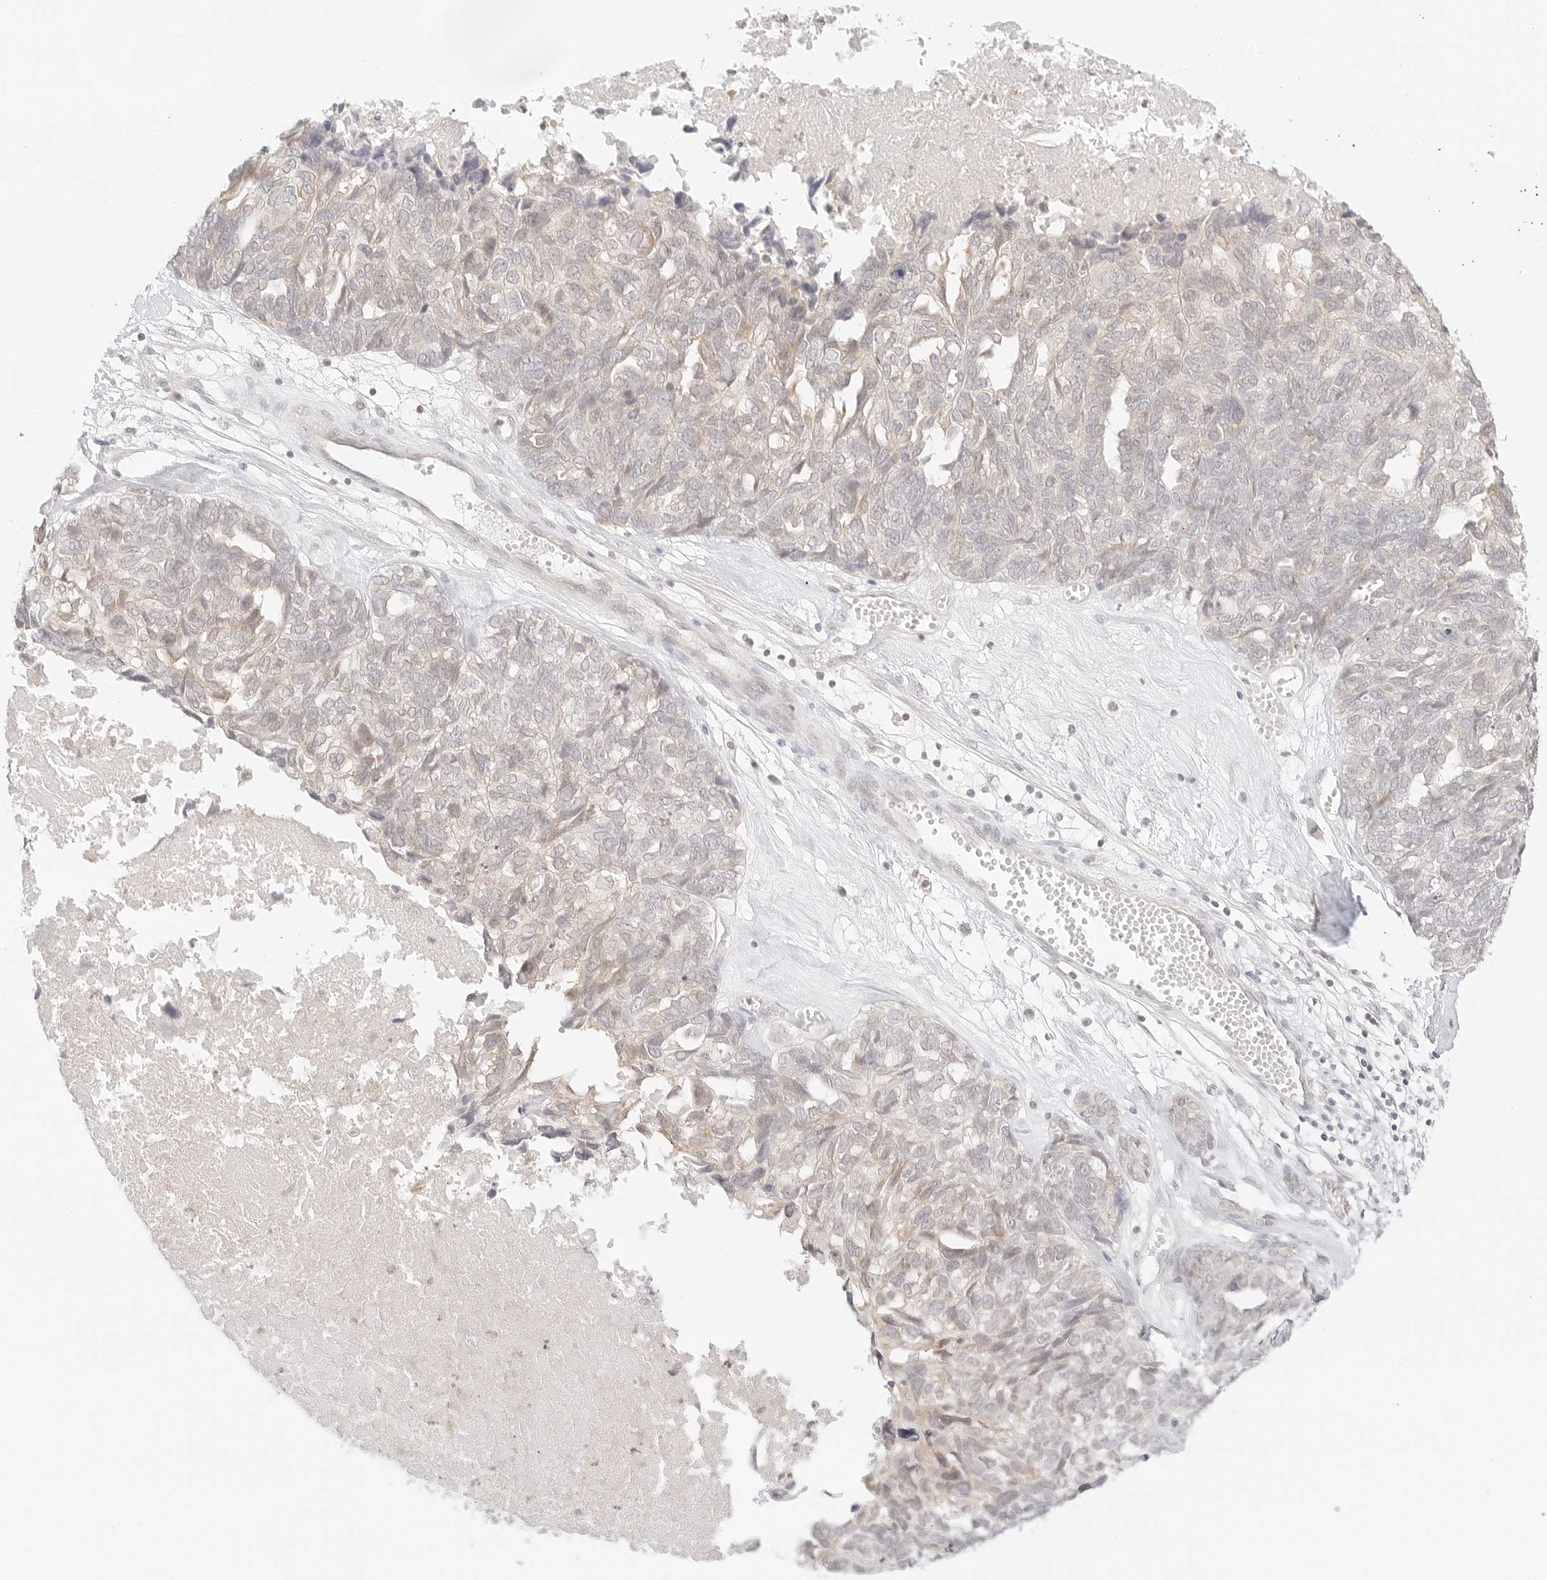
{"staining": {"intensity": "moderate", "quantity": "<25%", "location": "cytoplasmic/membranous"}, "tissue": "ovarian cancer", "cell_type": "Tumor cells", "image_type": "cancer", "snomed": [{"axis": "morphology", "description": "Cystadenocarcinoma, serous, NOS"}, {"axis": "topography", "description": "Ovary"}], "caption": "Tumor cells display low levels of moderate cytoplasmic/membranous positivity in about <25% of cells in human ovarian cancer (serous cystadenocarcinoma). The staining is performed using DAB (3,3'-diaminobenzidine) brown chromogen to label protein expression. The nuclei are counter-stained blue using hematoxylin.", "gene": "GNAS", "patient": {"sex": "female", "age": 79}}